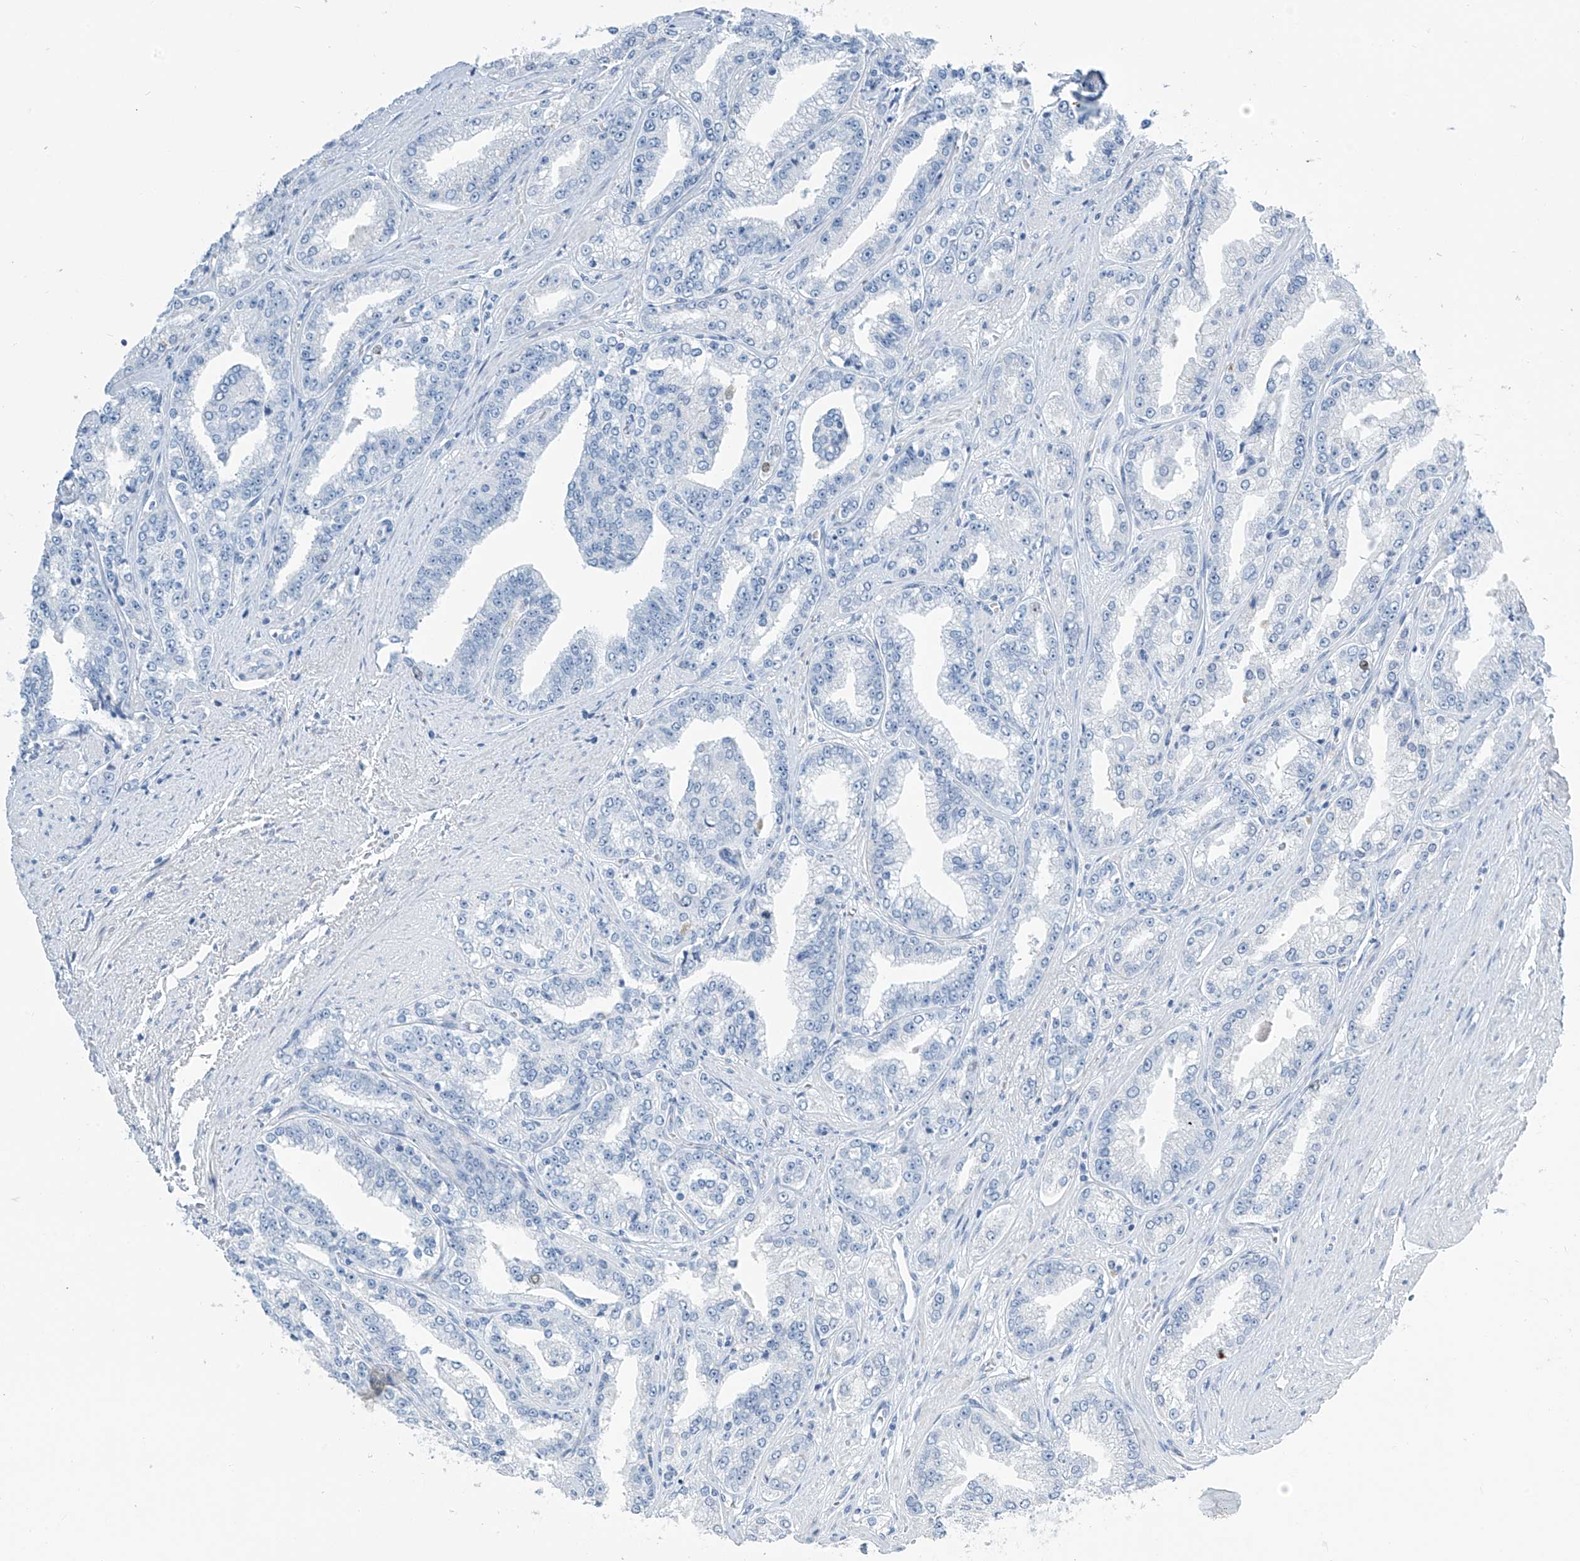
{"staining": {"intensity": "negative", "quantity": "none", "location": "none"}, "tissue": "prostate cancer", "cell_type": "Tumor cells", "image_type": "cancer", "snomed": [{"axis": "morphology", "description": "Adenocarcinoma, High grade"}, {"axis": "topography", "description": "Prostate"}], "caption": "Immunohistochemistry (IHC) histopathology image of neoplastic tissue: prostate adenocarcinoma (high-grade) stained with DAB (3,3'-diaminobenzidine) demonstrates no significant protein positivity in tumor cells. (DAB (3,3'-diaminobenzidine) IHC, high magnification).", "gene": "SGO2", "patient": {"sex": "male", "age": 71}}